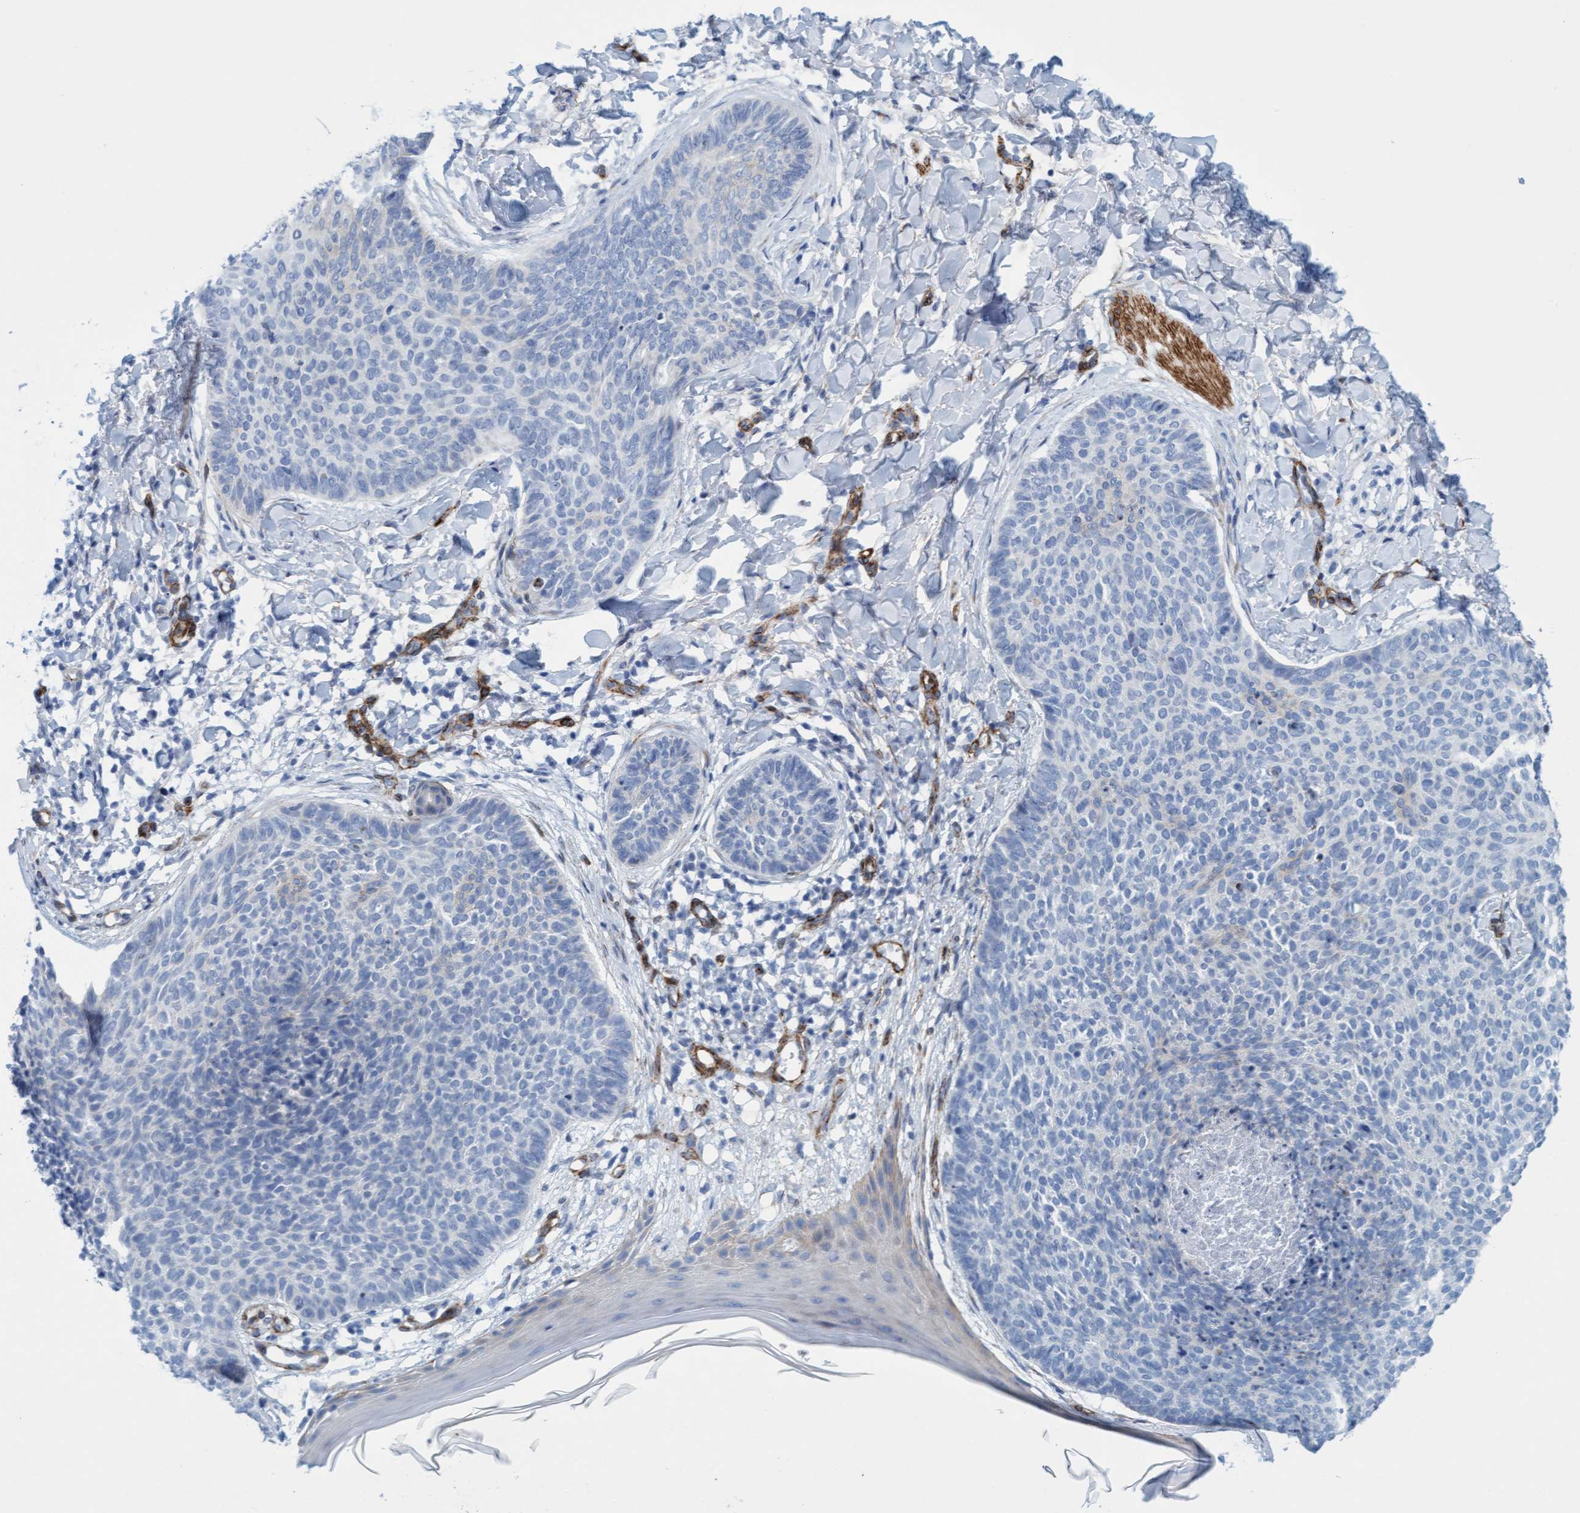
{"staining": {"intensity": "negative", "quantity": "none", "location": "none"}, "tissue": "skin cancer", "cell_type": "Tumor cells", "image_type": "cancer", "snomed": [{"axis": "morphology", "description": "Normal tissue, NOS"}, {"axis": "morphology", "description": "Basal cell carcinoma"}, {"axis": "topography", "description": "Skin"}], "caption": "This image is of skin basal cell carcinoma stained with immunohistochemistry to label a protein in brown with the nuclei are counter-stained blue. There is no positivity in tumor cells.", "gene": "MTFR1", "patient": {"sex": "male", "age": 50}}